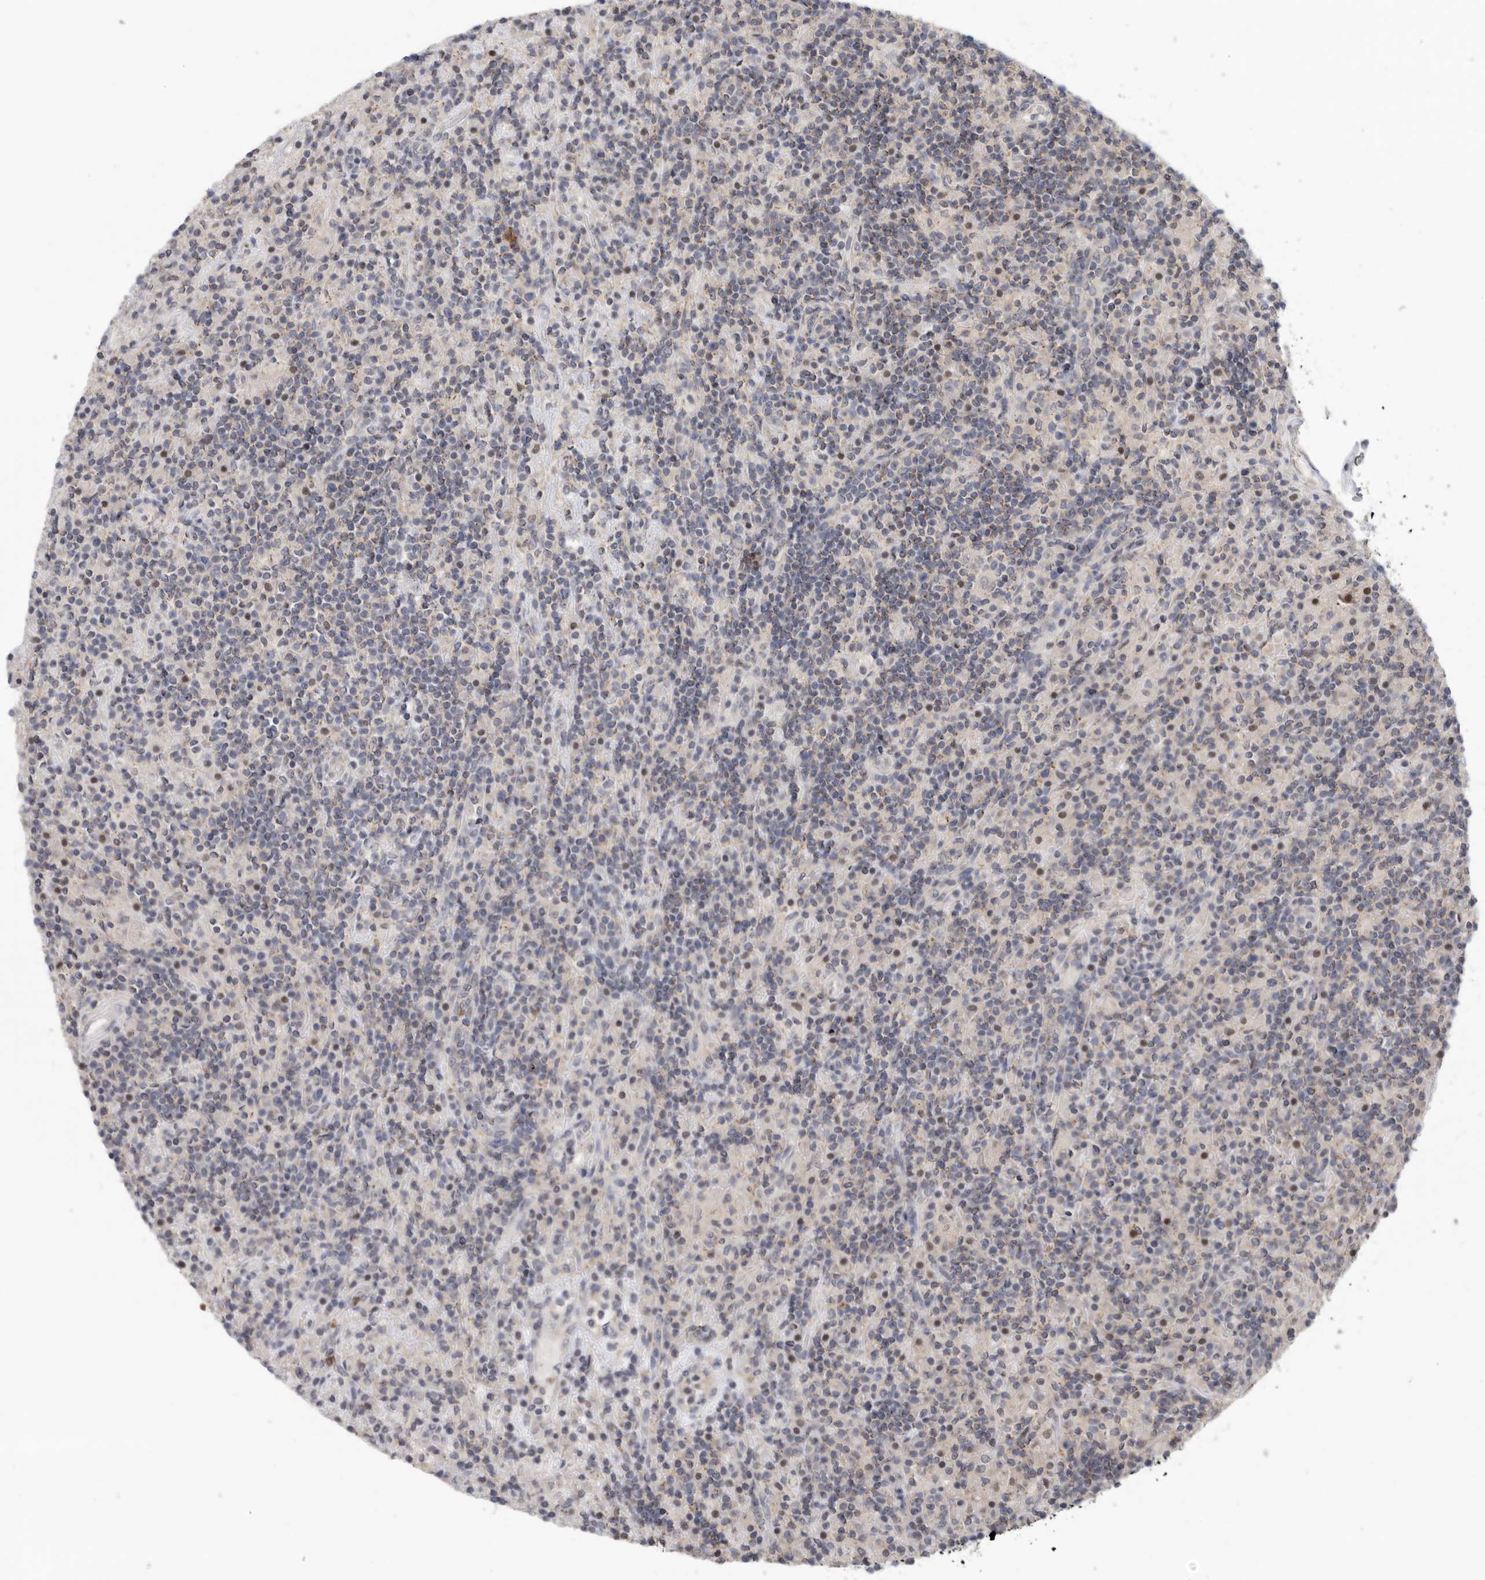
{"staining": {"intensity": "negative", "quantity": "none", "location": "none"}, "tissue": "lymphoma", "cell_type": "Tumor cells", "image_type": "cancer", "snomed": [{"axis": "morphology", "description": "Hodgkin's disease, NOS"}, {"axis": "topography", "description": "Lymph node"}], "caption": "The image shows no staining of tumor cells in Hodgkin's disease.", "gene": "KLK5", "patient": {"sex": "male", "age": 70}}